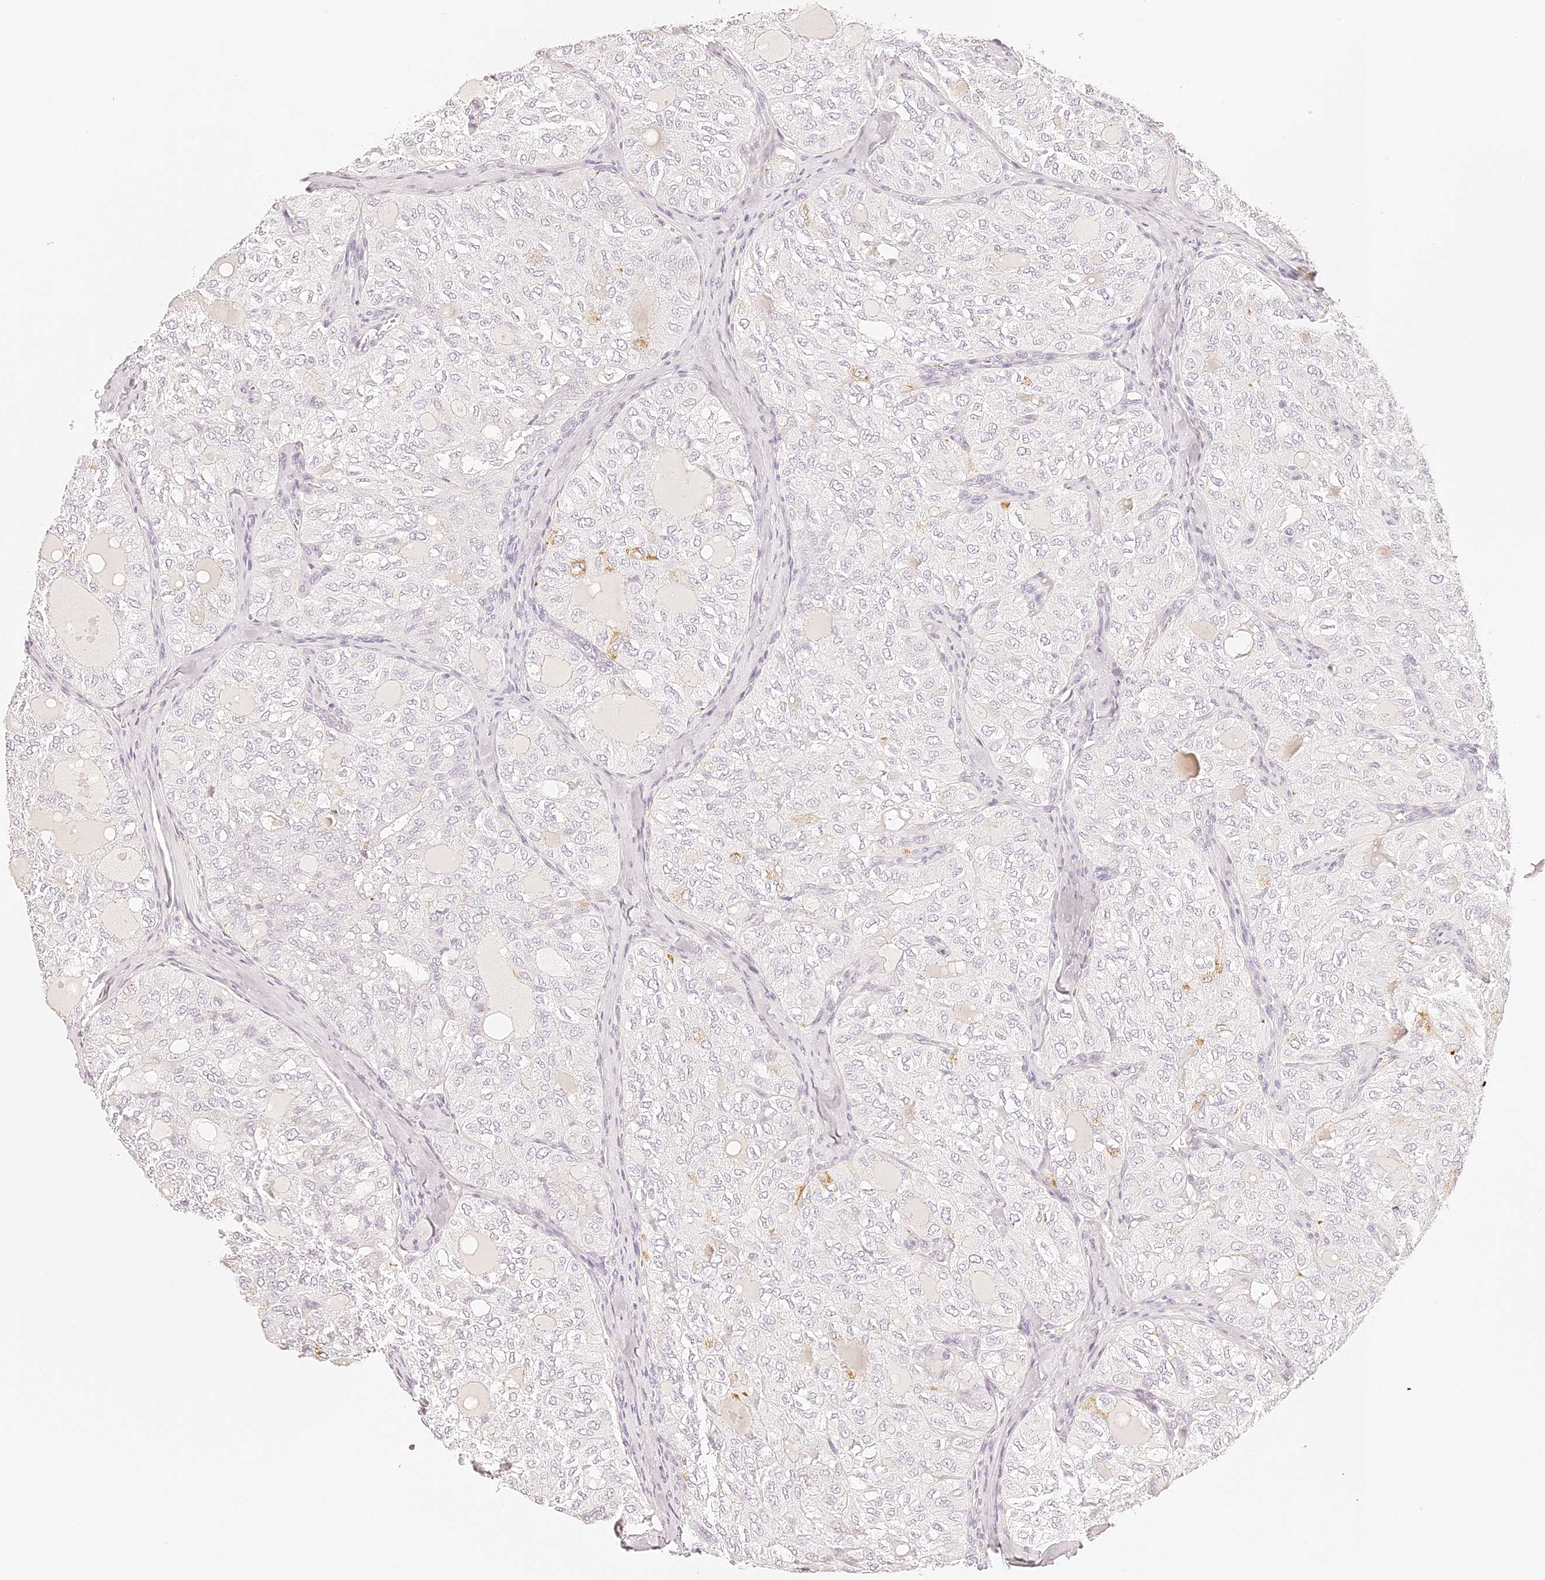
{"staining": {"intensity": "negative", "quantity": "none", "location": "none"}, "tissue": "thyroid cancer", "cell_type": "Tumor cells", "image_type": "cancer", "snomed": [{"axis": "morphology", "description": "Follicular adenoma carcinoma, NOS"}, {"axis": "topography", "description": "Thyroid gland"}], "caption": "The image demonstrates no staining of tumor cells in thyroid follicular adenoma carcinoma.", "gene": "TRIM45", "patient": {"sex": "male", "age": 75}}